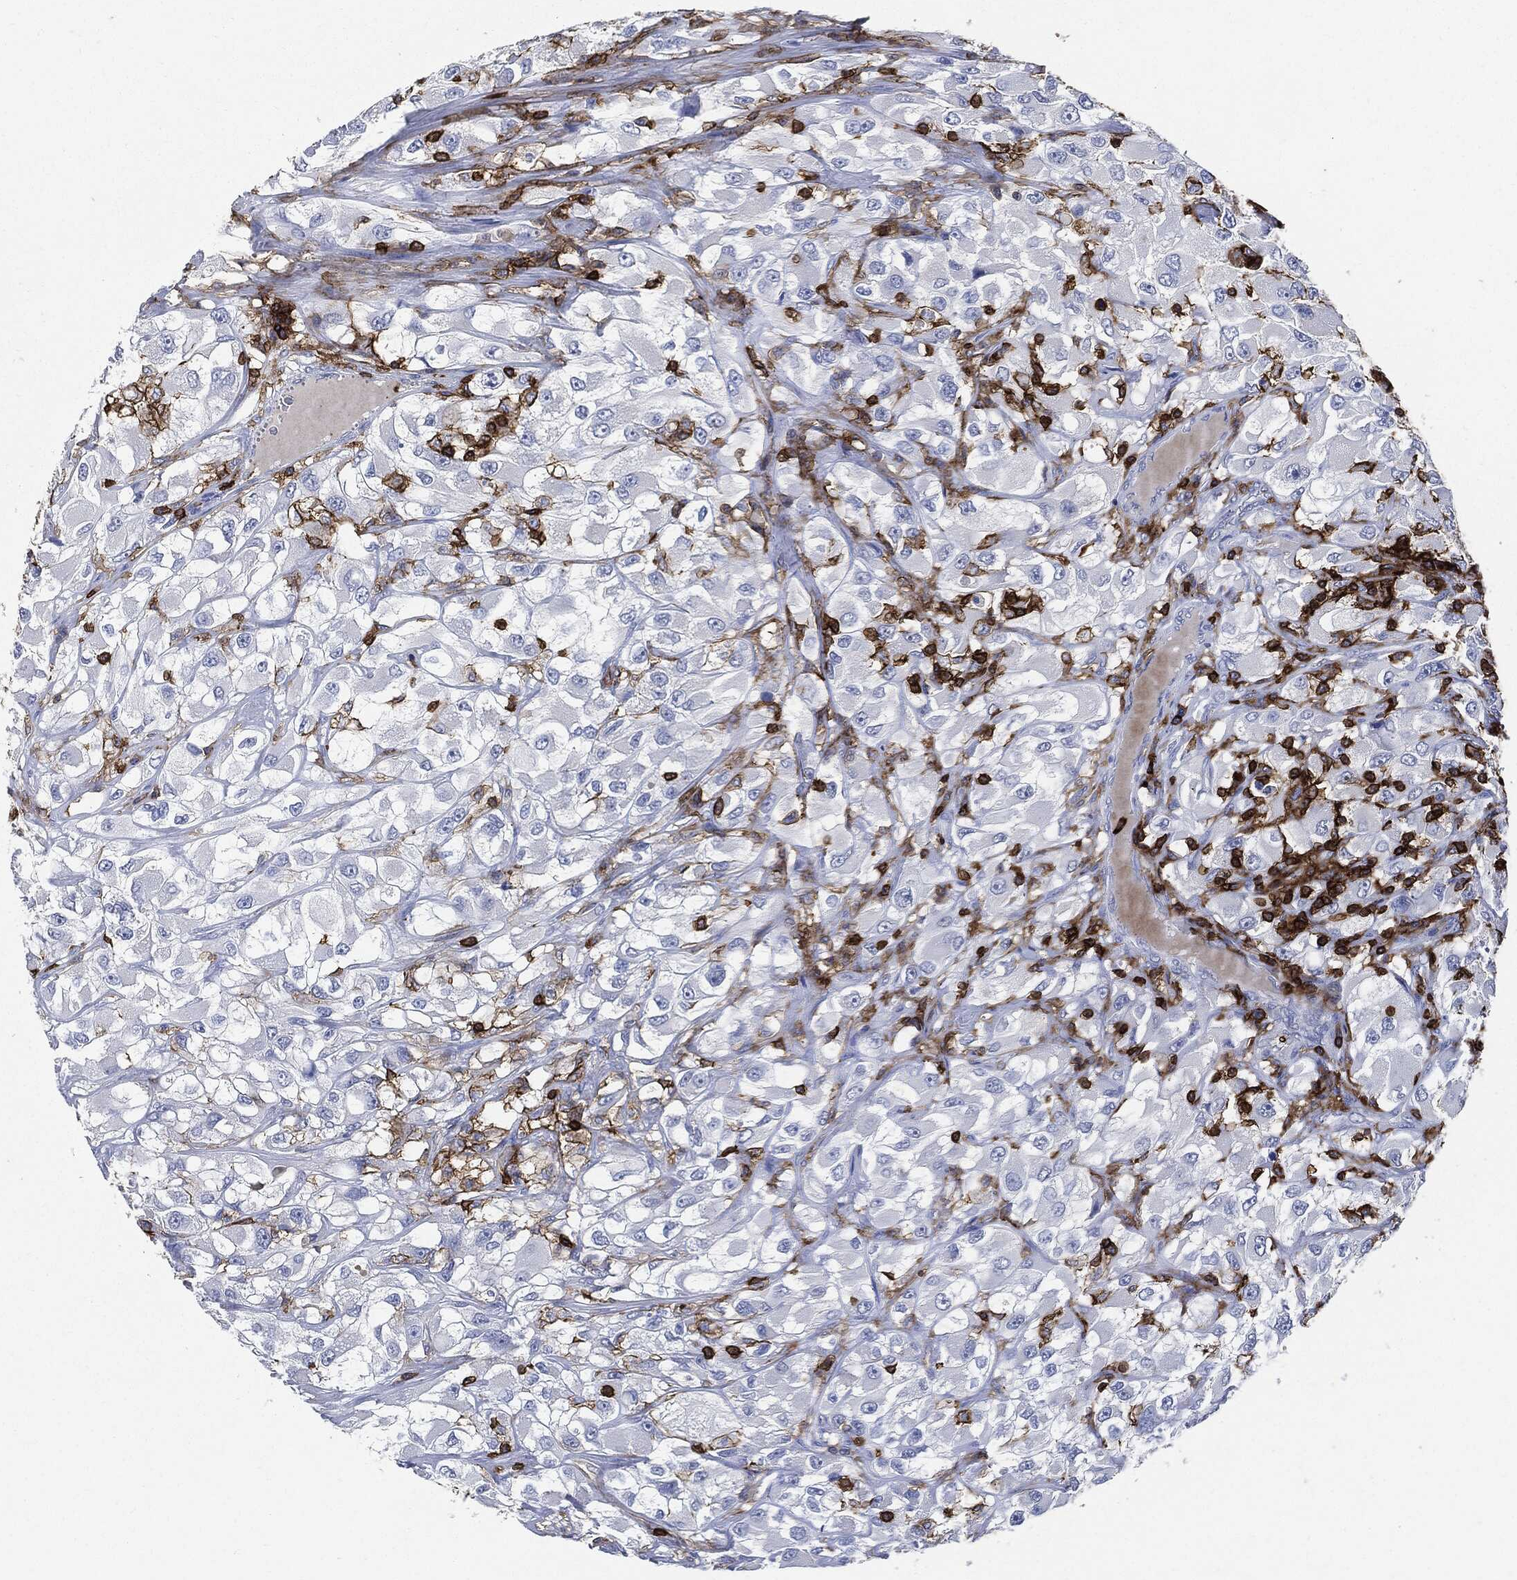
{"staining": {"intensity": "negative", "quantity": "none", "location": "none"}, "tissue": "renal cancer", "cell_type": "Tumor cells", "image_type": "cancer", "snomed": [{"axis": "morphology", "description": "Adenocarcinoma, NOS"}, {"axis": "topography", "description": "Kidney"}], "caption": "The histopathology image exhibits no staining of tumor cells in renal adenocarcinoma. (IHC, brightfield microscopy, high magnification).", "gene": "PTPRC", "patient": {"sex": "female", "age": 52}}